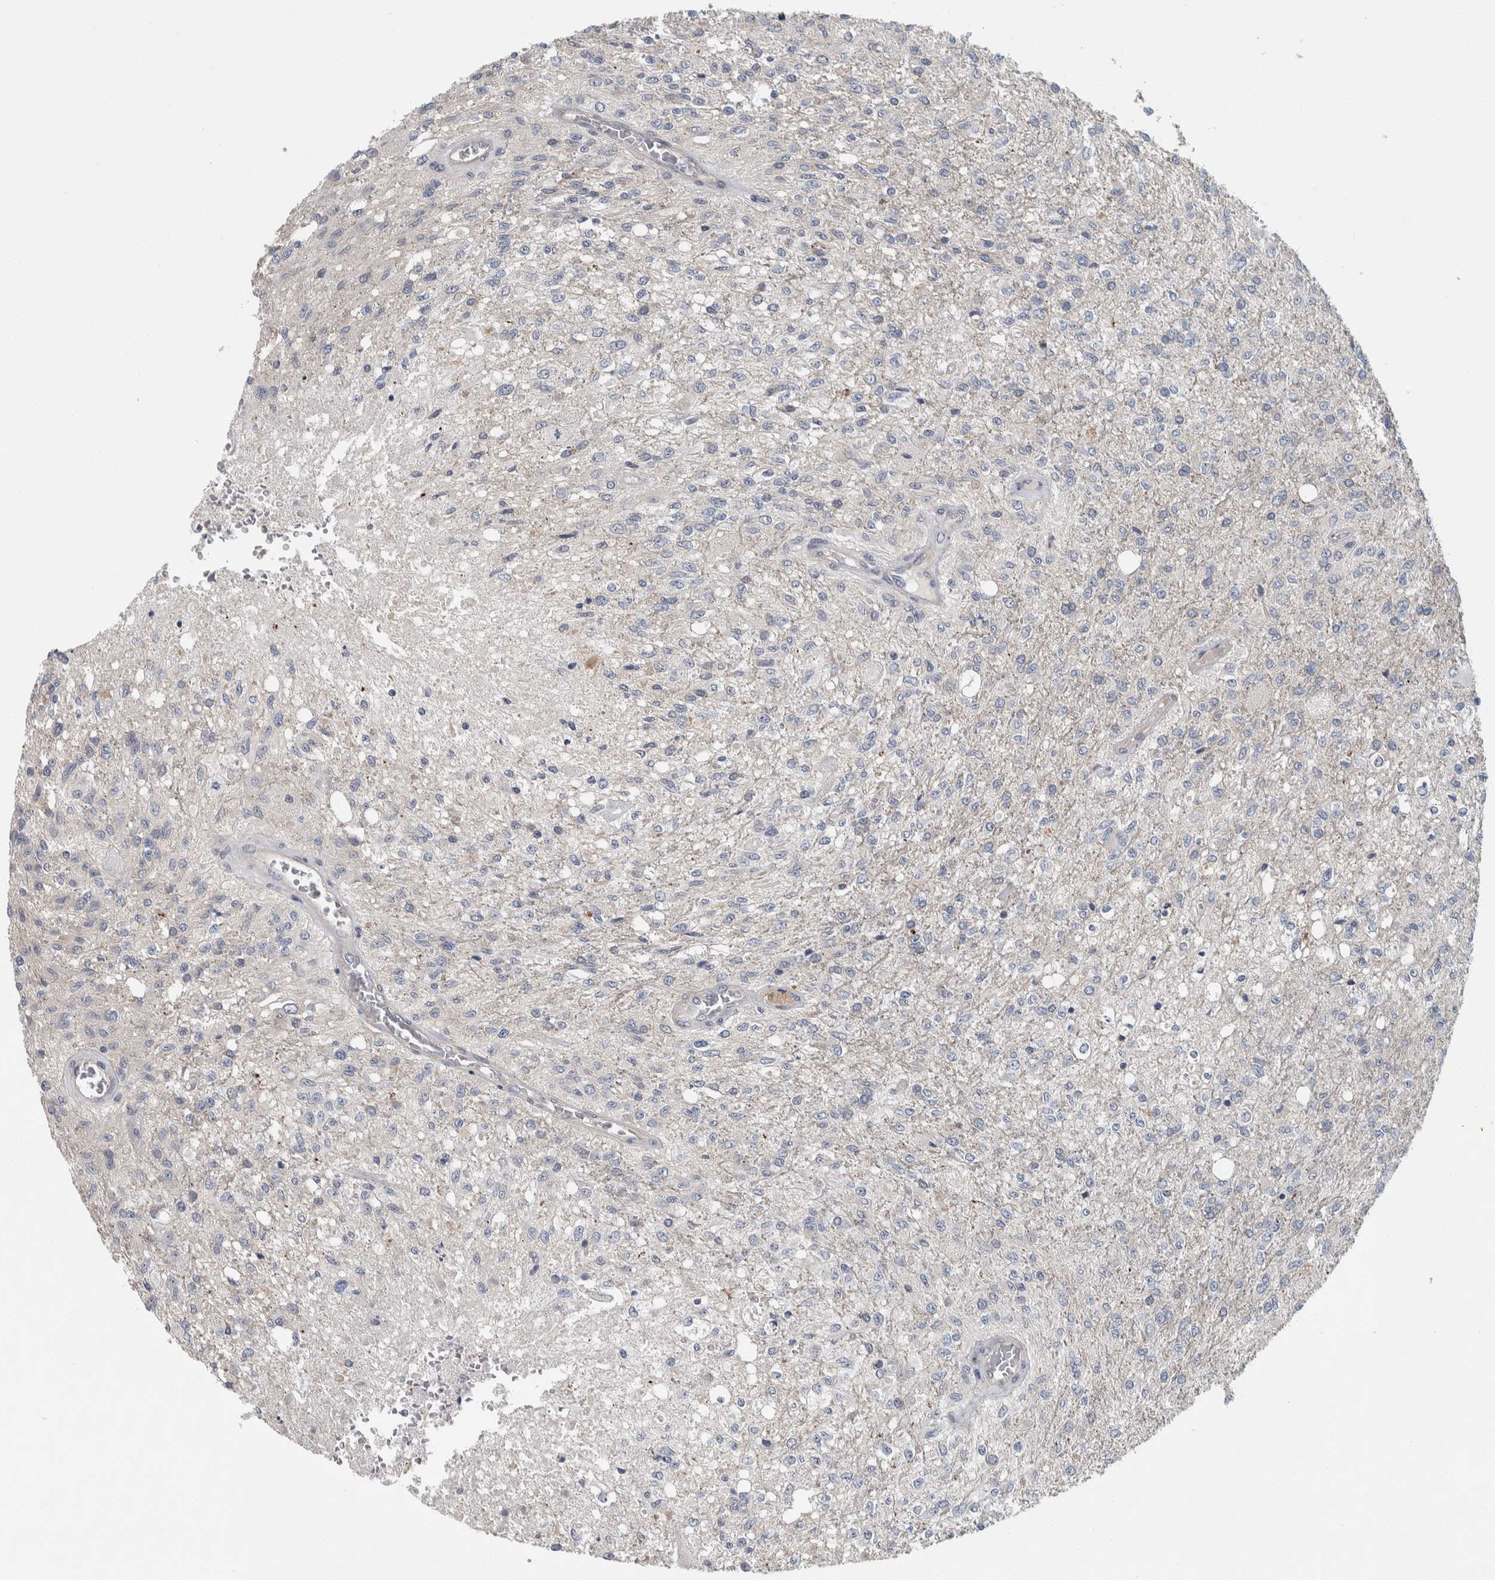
{"staining": {"intensity": "negative", "quantity": "none", "location": "none"}, "tissue": "glioma", "cell_type": "Tumor cells", "image_type": "cancer", "snomed": [{"axis": "morphology", "description": "Normal tissue, NOS"}, {"axis": "morphology", "description": "Glioma, malignant, High grade"}, {"axis": "topography", "description": "Cerebral cortex"}], "caption": "Tumor cells show no significant protein positivity in malignant high-grade glioma.", "gene": "KCNJ3", "patient": {"sex": "male", "age": 77}}